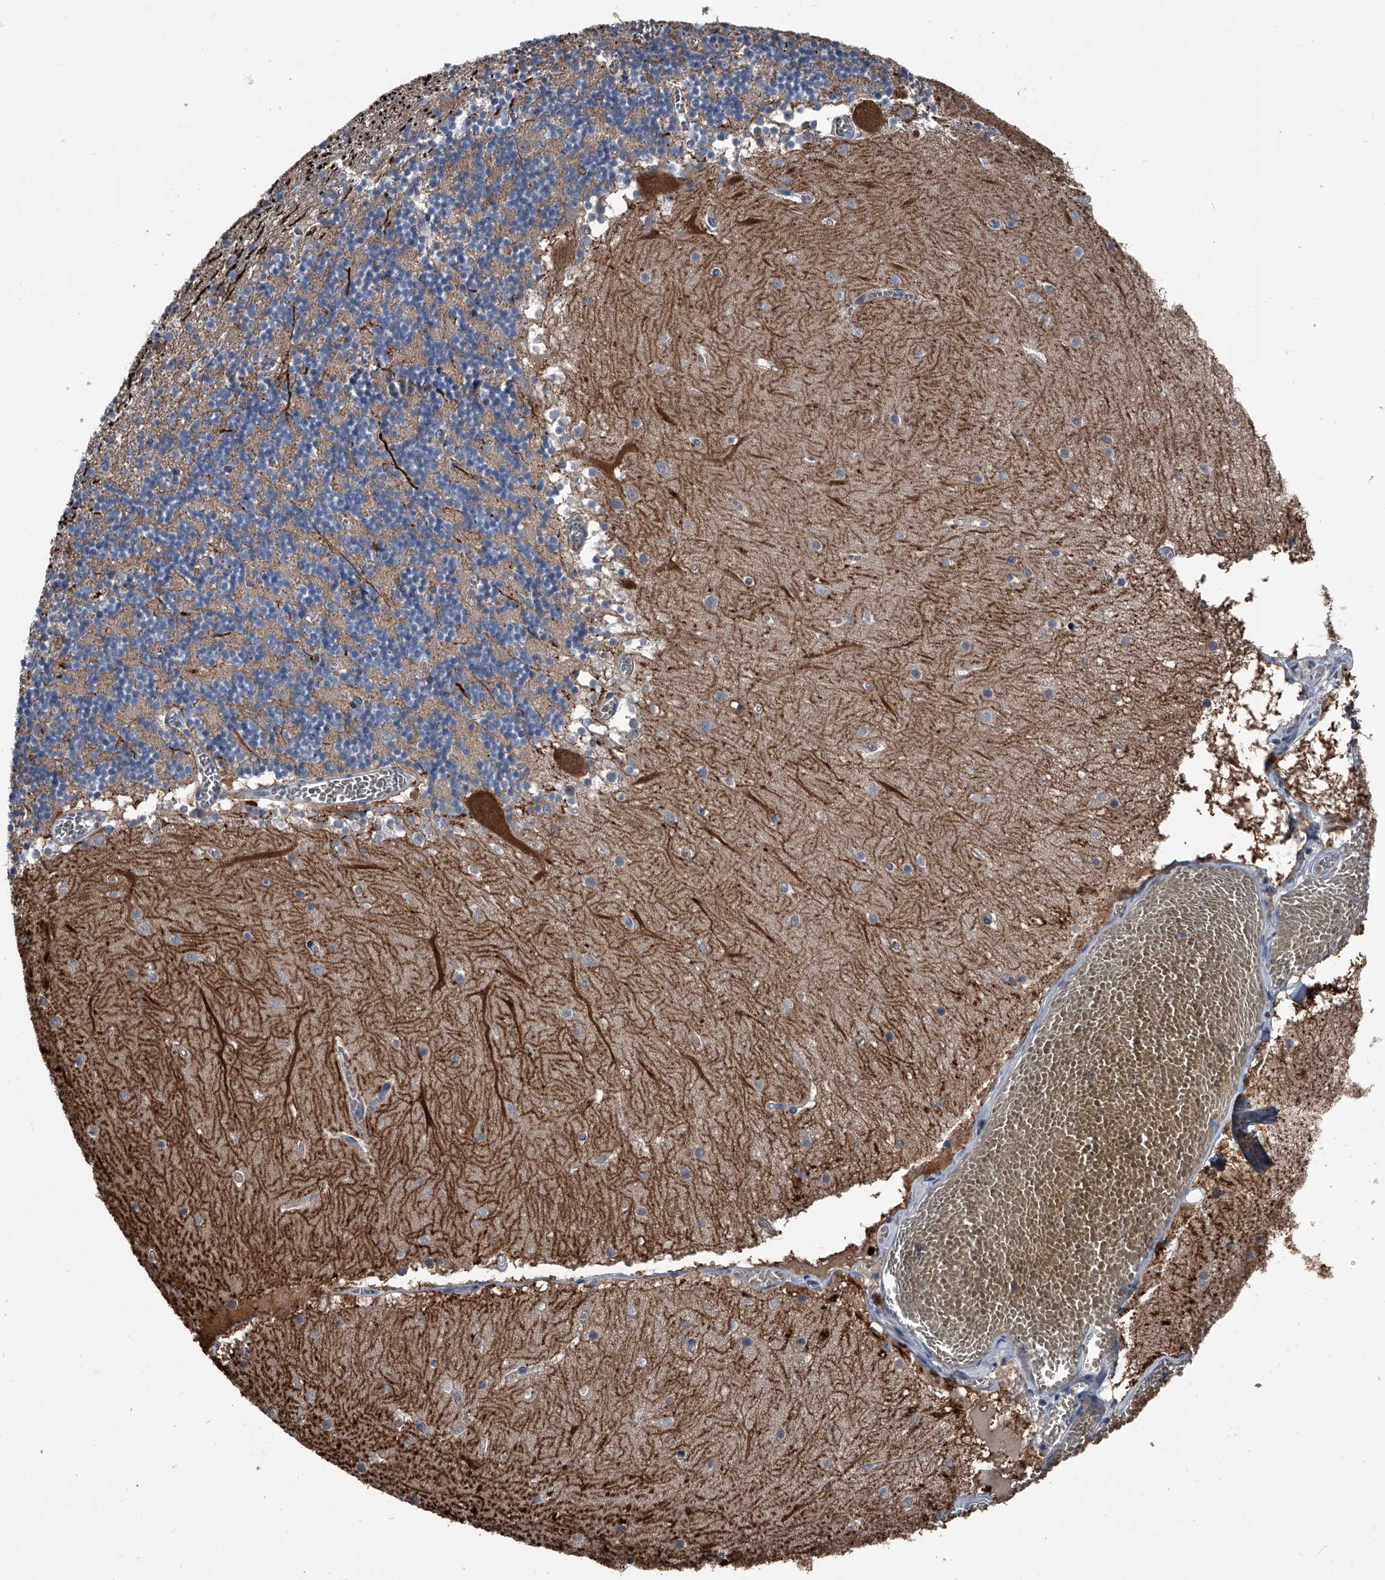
{"staining": {"intensity": "weak", "quantity": "<25%", "location": "cytoplasmic/membranous"}, "tissue": "cerebellum", "cell_type": "Cells in granular layer", "image_type": "normal", "snomed": [{"axis": "morphology", "description": "Normal tissue, NOS"}, {"axis": "topography", "description": "Cerebellum"}], "caption": "The immunohistochemistry (IHC) micrograph has no significant staining in cells in granular layer of cerebellum.", "gene": "KIF13A", "patient": {"sex": "female", "age": 28}}